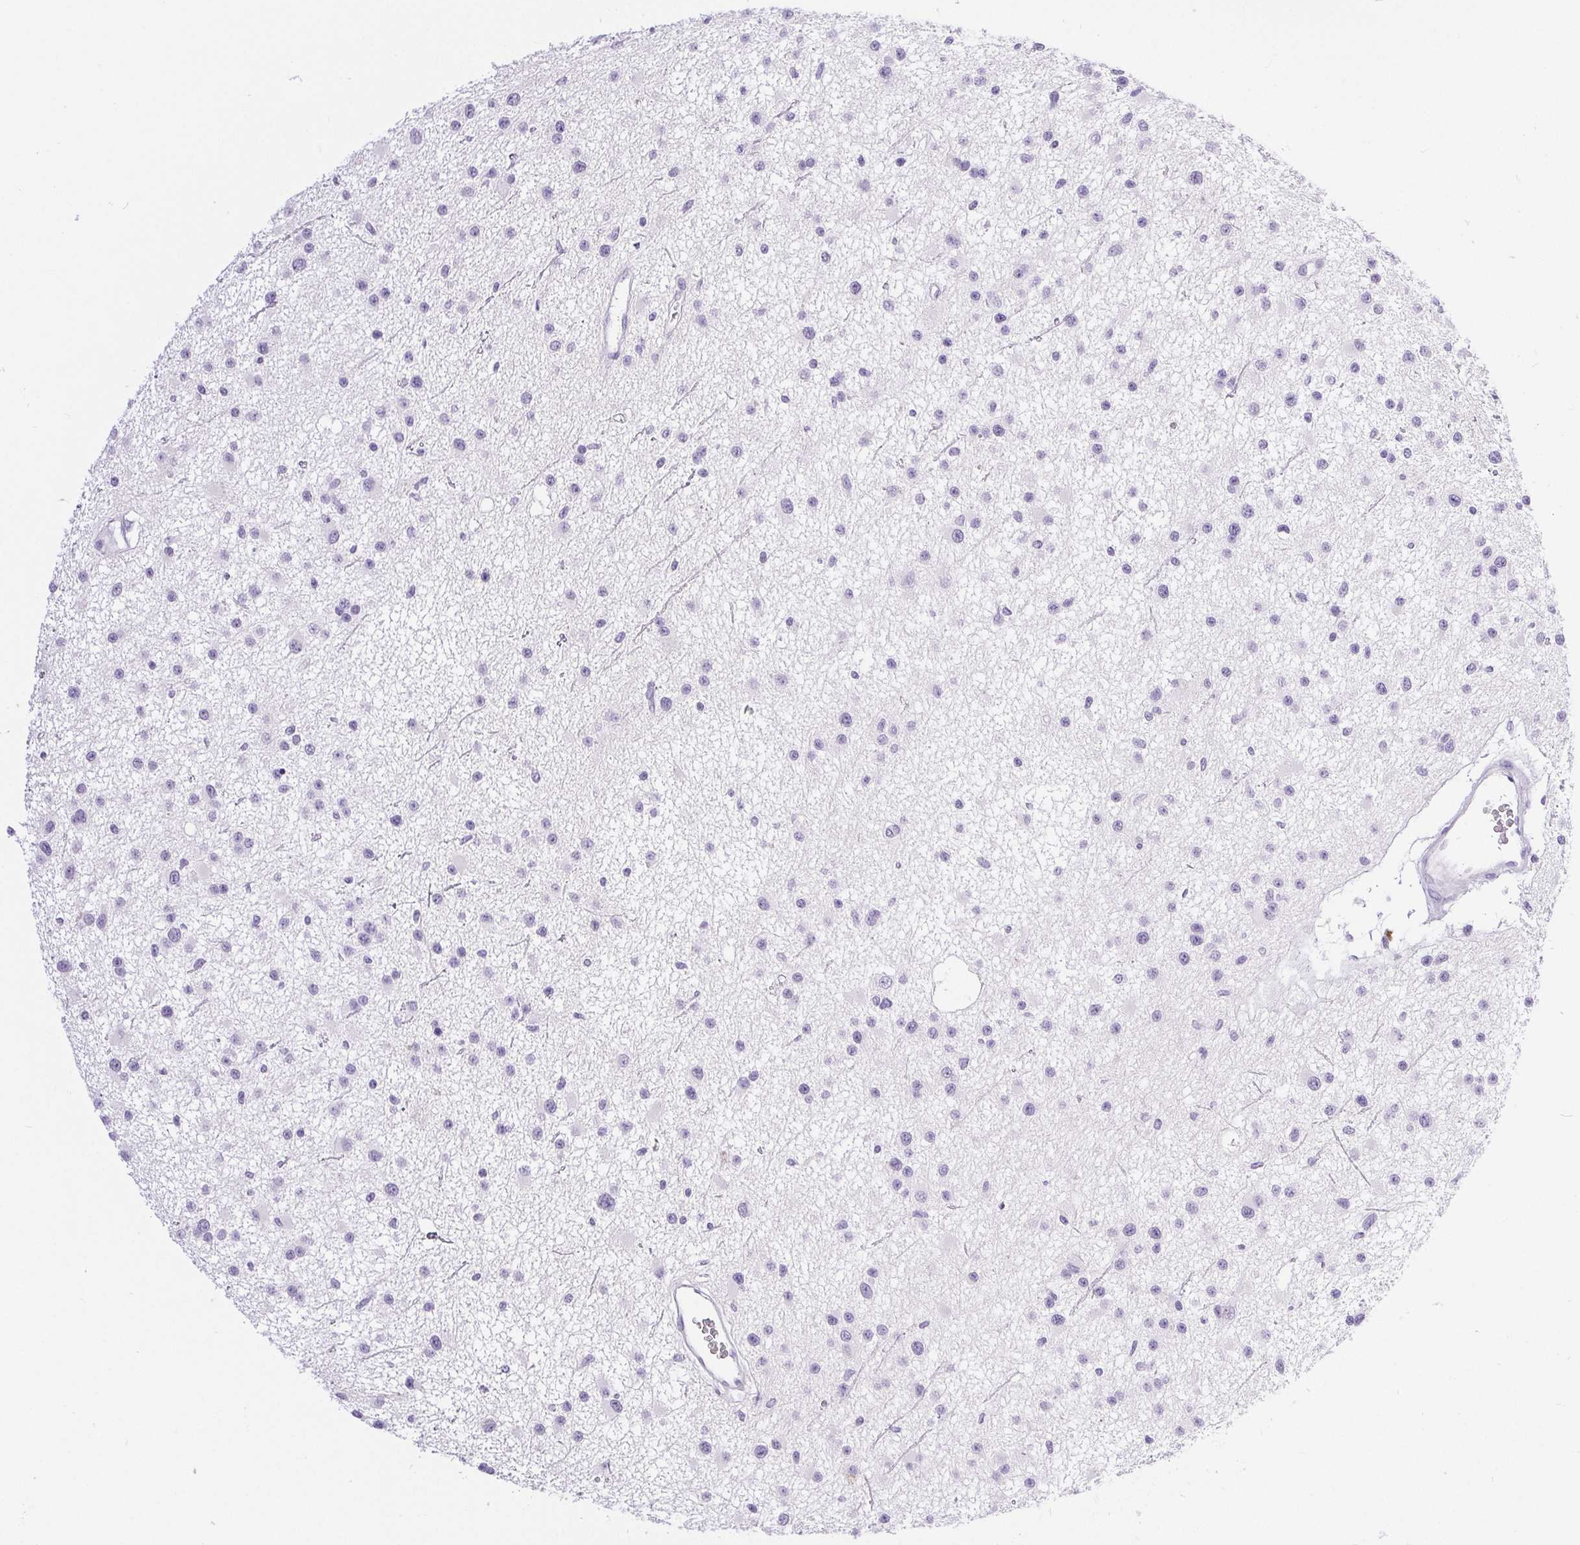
{"staining": {"intensity": "negative", "quantity": "none", "location": "none"}, "tissue": "glioma", "cell_type": "Tumor cells", "image_type": "cancer", "snomed": [{"axis": "morphology", "description": "Glioma, malignant, Low grade"}, {"axis": "topography", "description": "Brain"}], "caption": "IHC image of neoplastic tissue: human low-grade glioma (malignant) stained with DAB (3,3'-diaminobenzidine) displays no significant protein positivity in tumor cells. (Immunohistochemistry, brightfield microscopy, high magnification).", "gene": "XDH", "patient": {"sex": "male", "age": 43}}